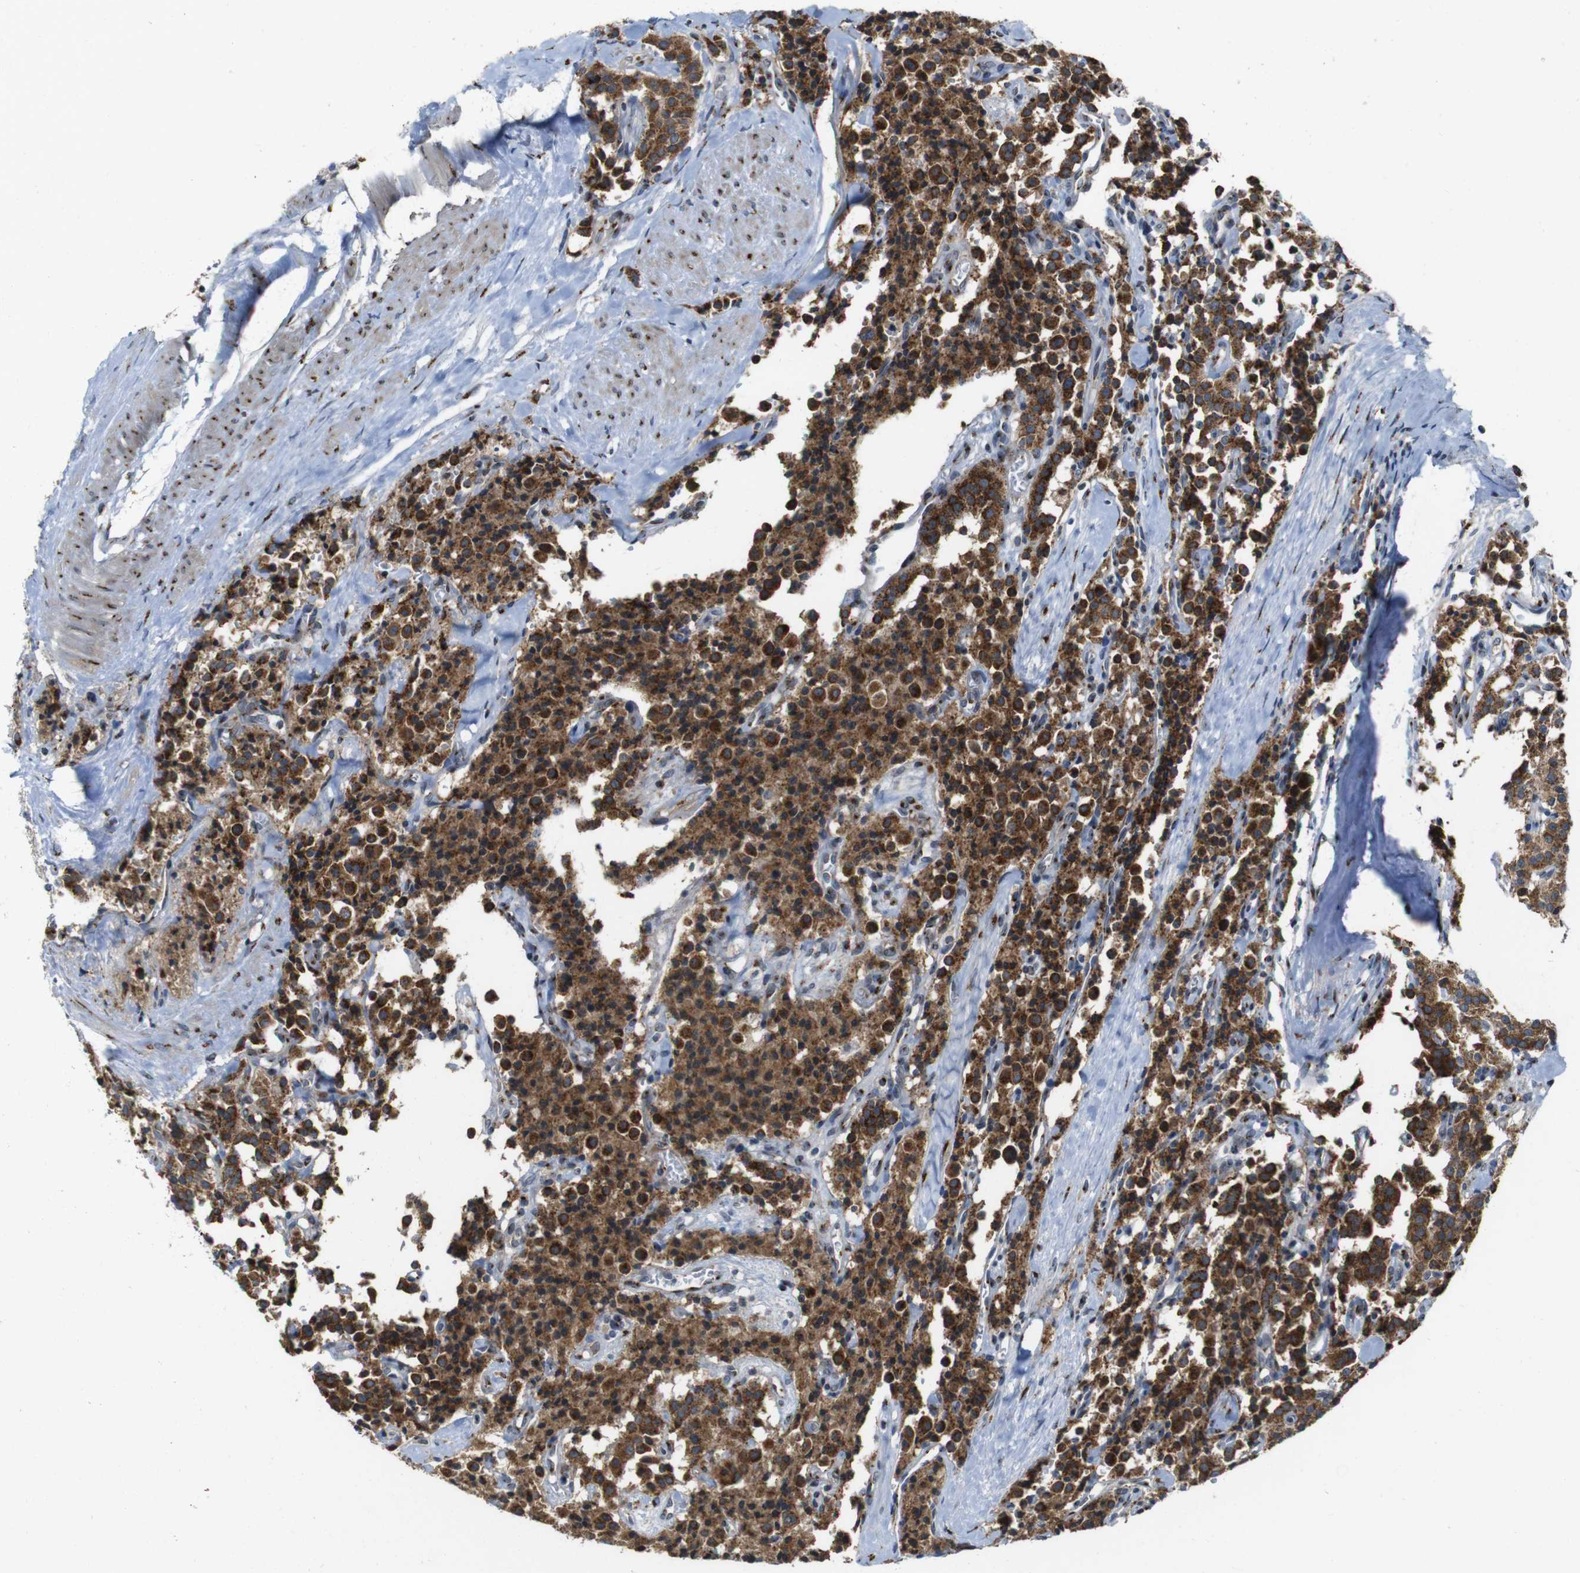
{"staining": {"intensity": "strong", "quantity": ">75%", "location": "cytoplasmic/membranous"}, "tissue": "carcinoid", "cell_type": "Tumor cells", "image_type": "cancer", "snomed": [{"axis": "morphology", "description": "Carcinoid, malignant, NOS"}, {"axis": "topography", "description": "Lung"}], "caption": "Malignant carcinoid was stained to show a protein in brown. There is high levels of strong cytoplasmic/membranous staining in about >75% of tumor cells.", "gene": "ZFPL1", "patient": {"sex": "male", "age": 30}}